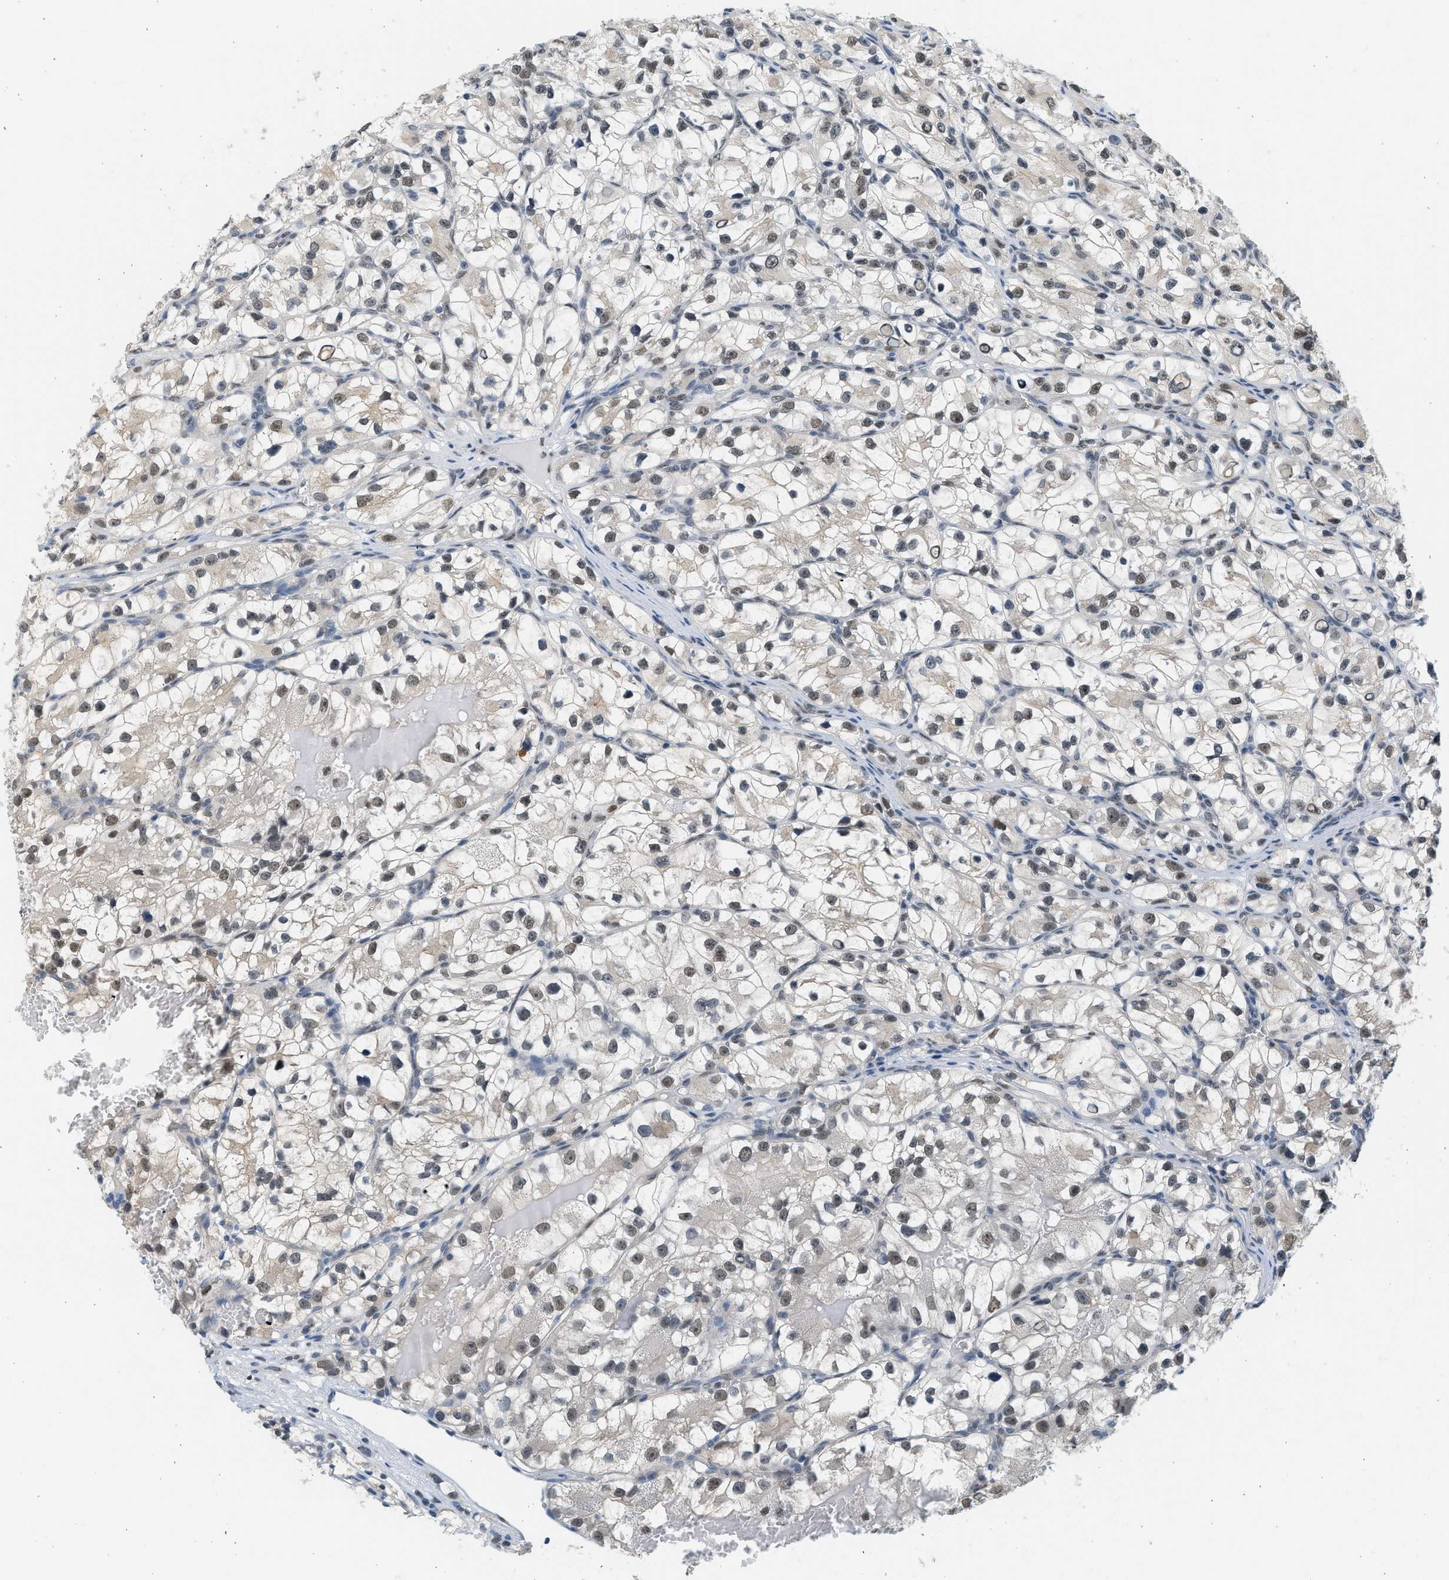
{"staining": {"intensity": "weak", "quantity": ">75%", "location": "nuclear"}, "tissue": "renal cancer", "cell_type": "Tumor cells", "image_type": "cancer", "snomed": [{"axis": "morphology", "description": "Adenocarcinoma, NOS"}, {"axis": "topography", "description": "Kidney"}], "caption": "IHC of adenocarcinoma (renal) shows low levels of weak nuclear positivity in about >75% of tumor cells.", "gene": "HIPK1", "patient": {"sex": "female", "age": 57}}